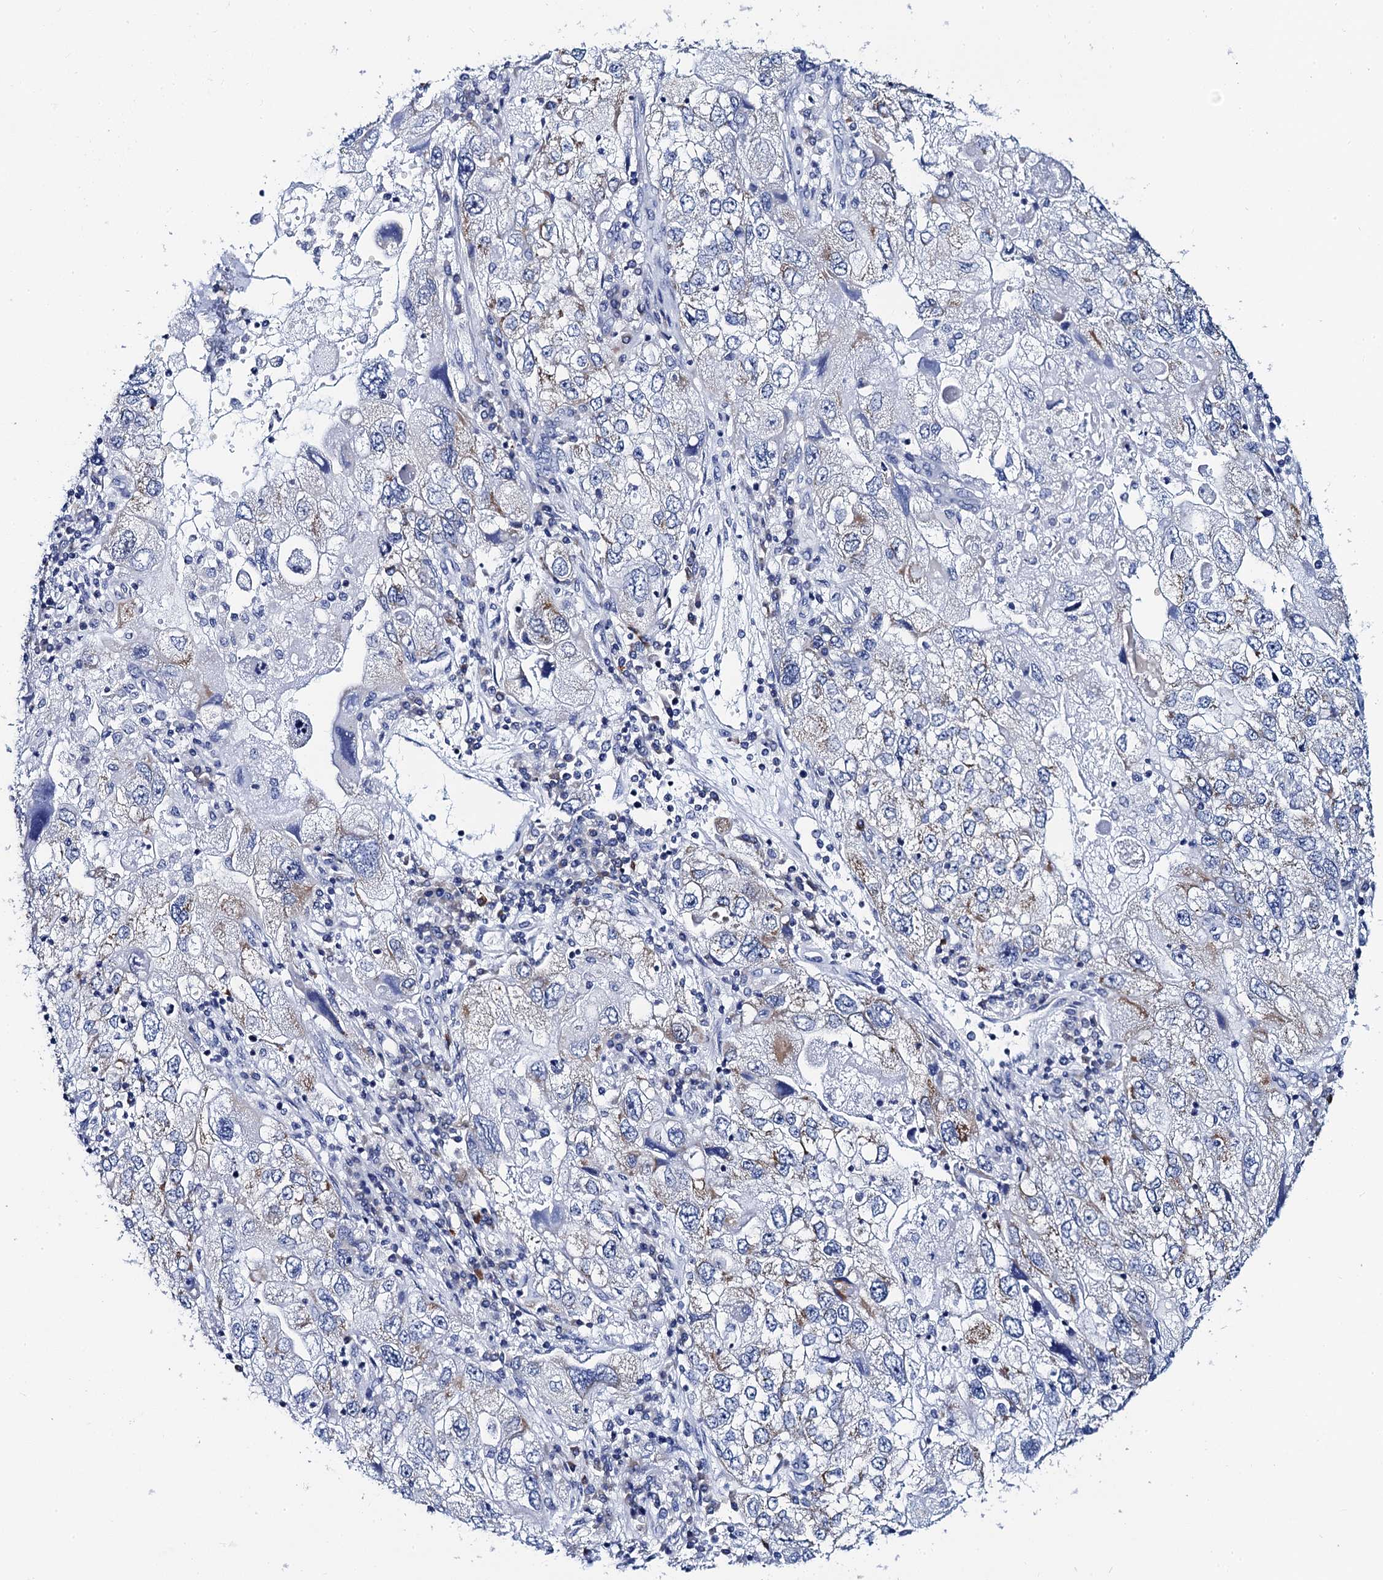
{"staining": {"intensity": "weak", "quantity": "<25%", "location": "cytoplasmic/membranous"}, "tissue": "endometrial cancer", "cell_type": "Tumor cells", "image_type": "cancer", "snomed": [{"axis": "morphology", "description": "Adenocarcinoma, NOS"}, {"axis": "topography", "description": "Endometrium"}], "caption": "This histopathology image is of endometrial adenocarcinoma stained with IHC to label a protein in brown with the nuclei are counter-stained blue. There is no staining in tumor cells.", "gene": "ACADSB", "patient": {"sex": "female", "age": 49}}